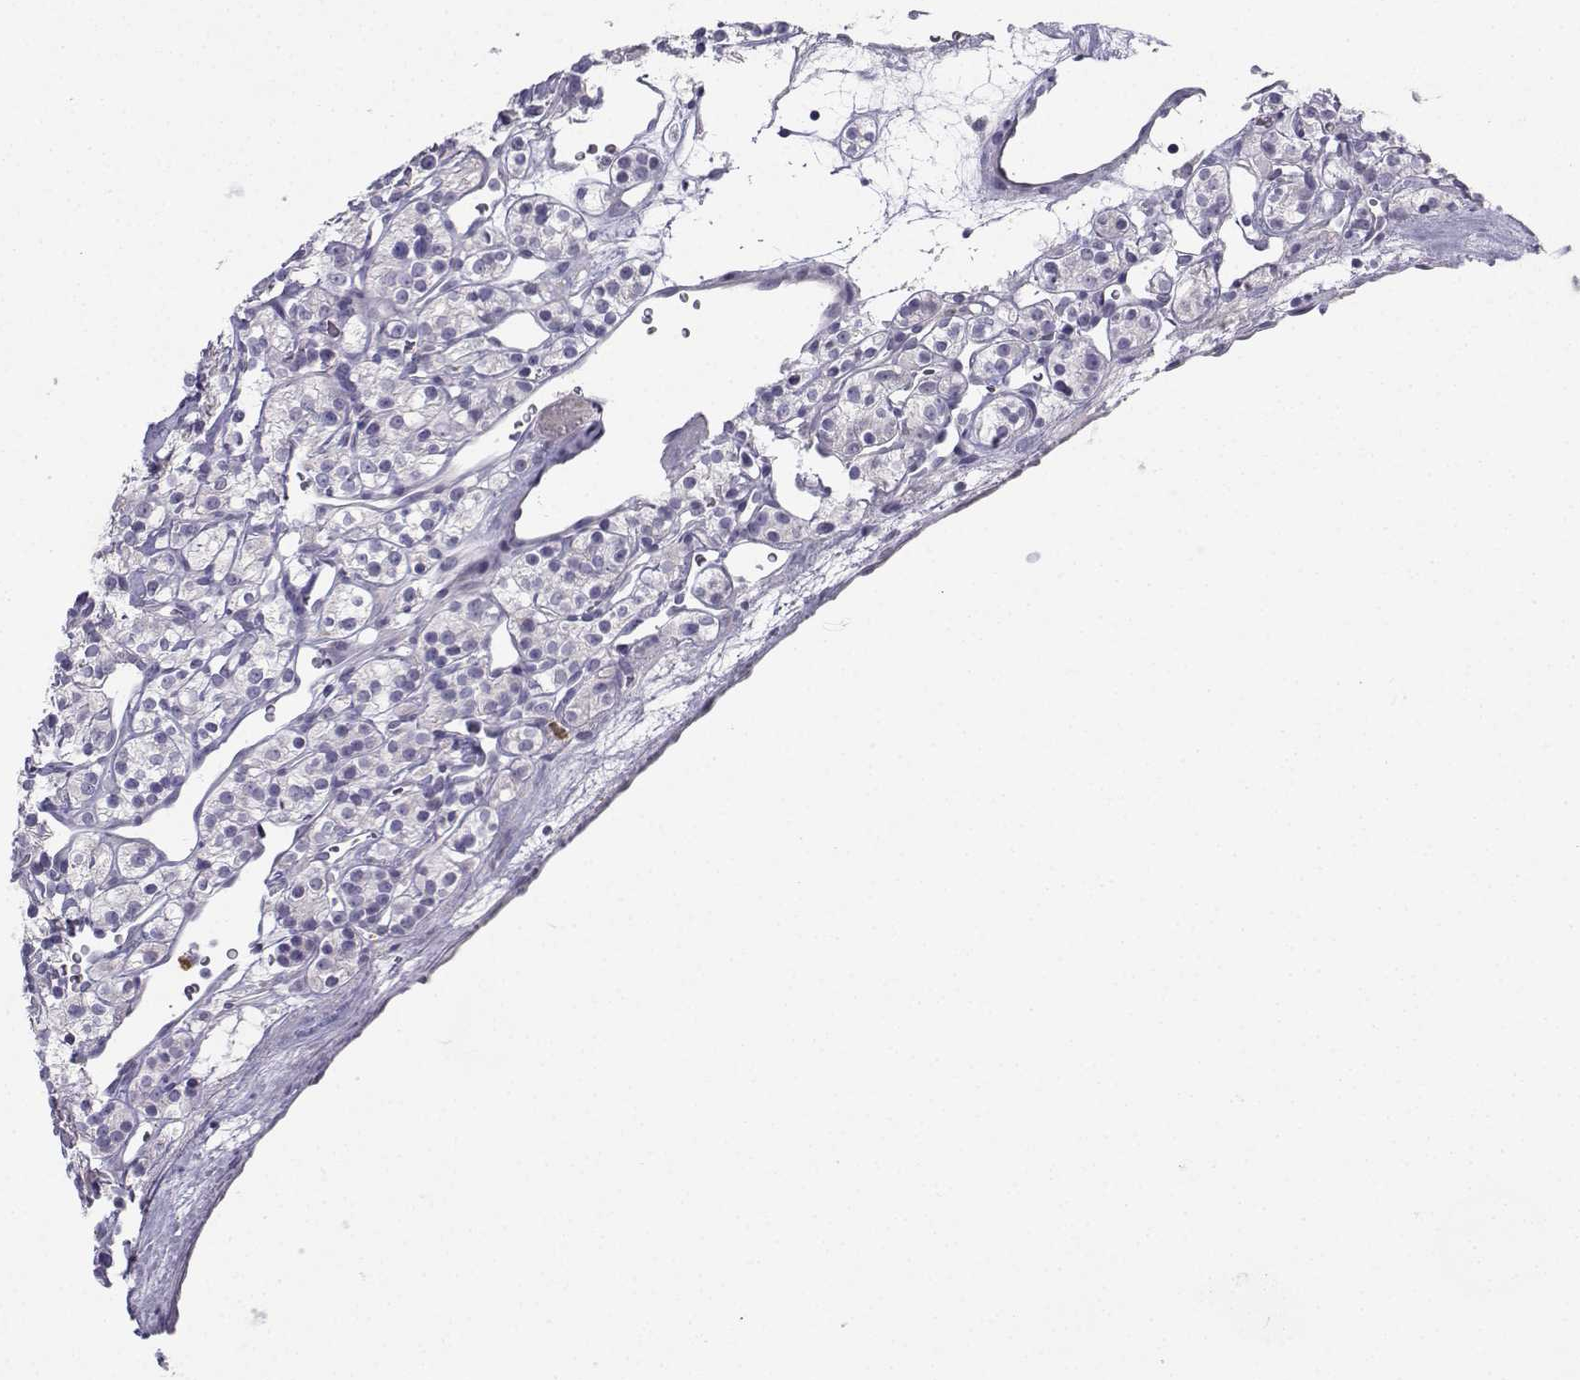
{"staining": {"intensity": "negative", "quantity": "none", "location": "none"}, "tissue": "renal cancer", "cell_type": "Tumor cells", "image_type": "cancer", "snomed": [{"axis": "morphology", "description": "Adenocarcinoma, NOS"}, {"axis": "topography", "description": "Kidney"}], "caption": "Tumor cells are negative for brown protein staining in renal adenocarcinoma.", "gene": "CALY", "patient": {"sex": "male", "age": 77}}